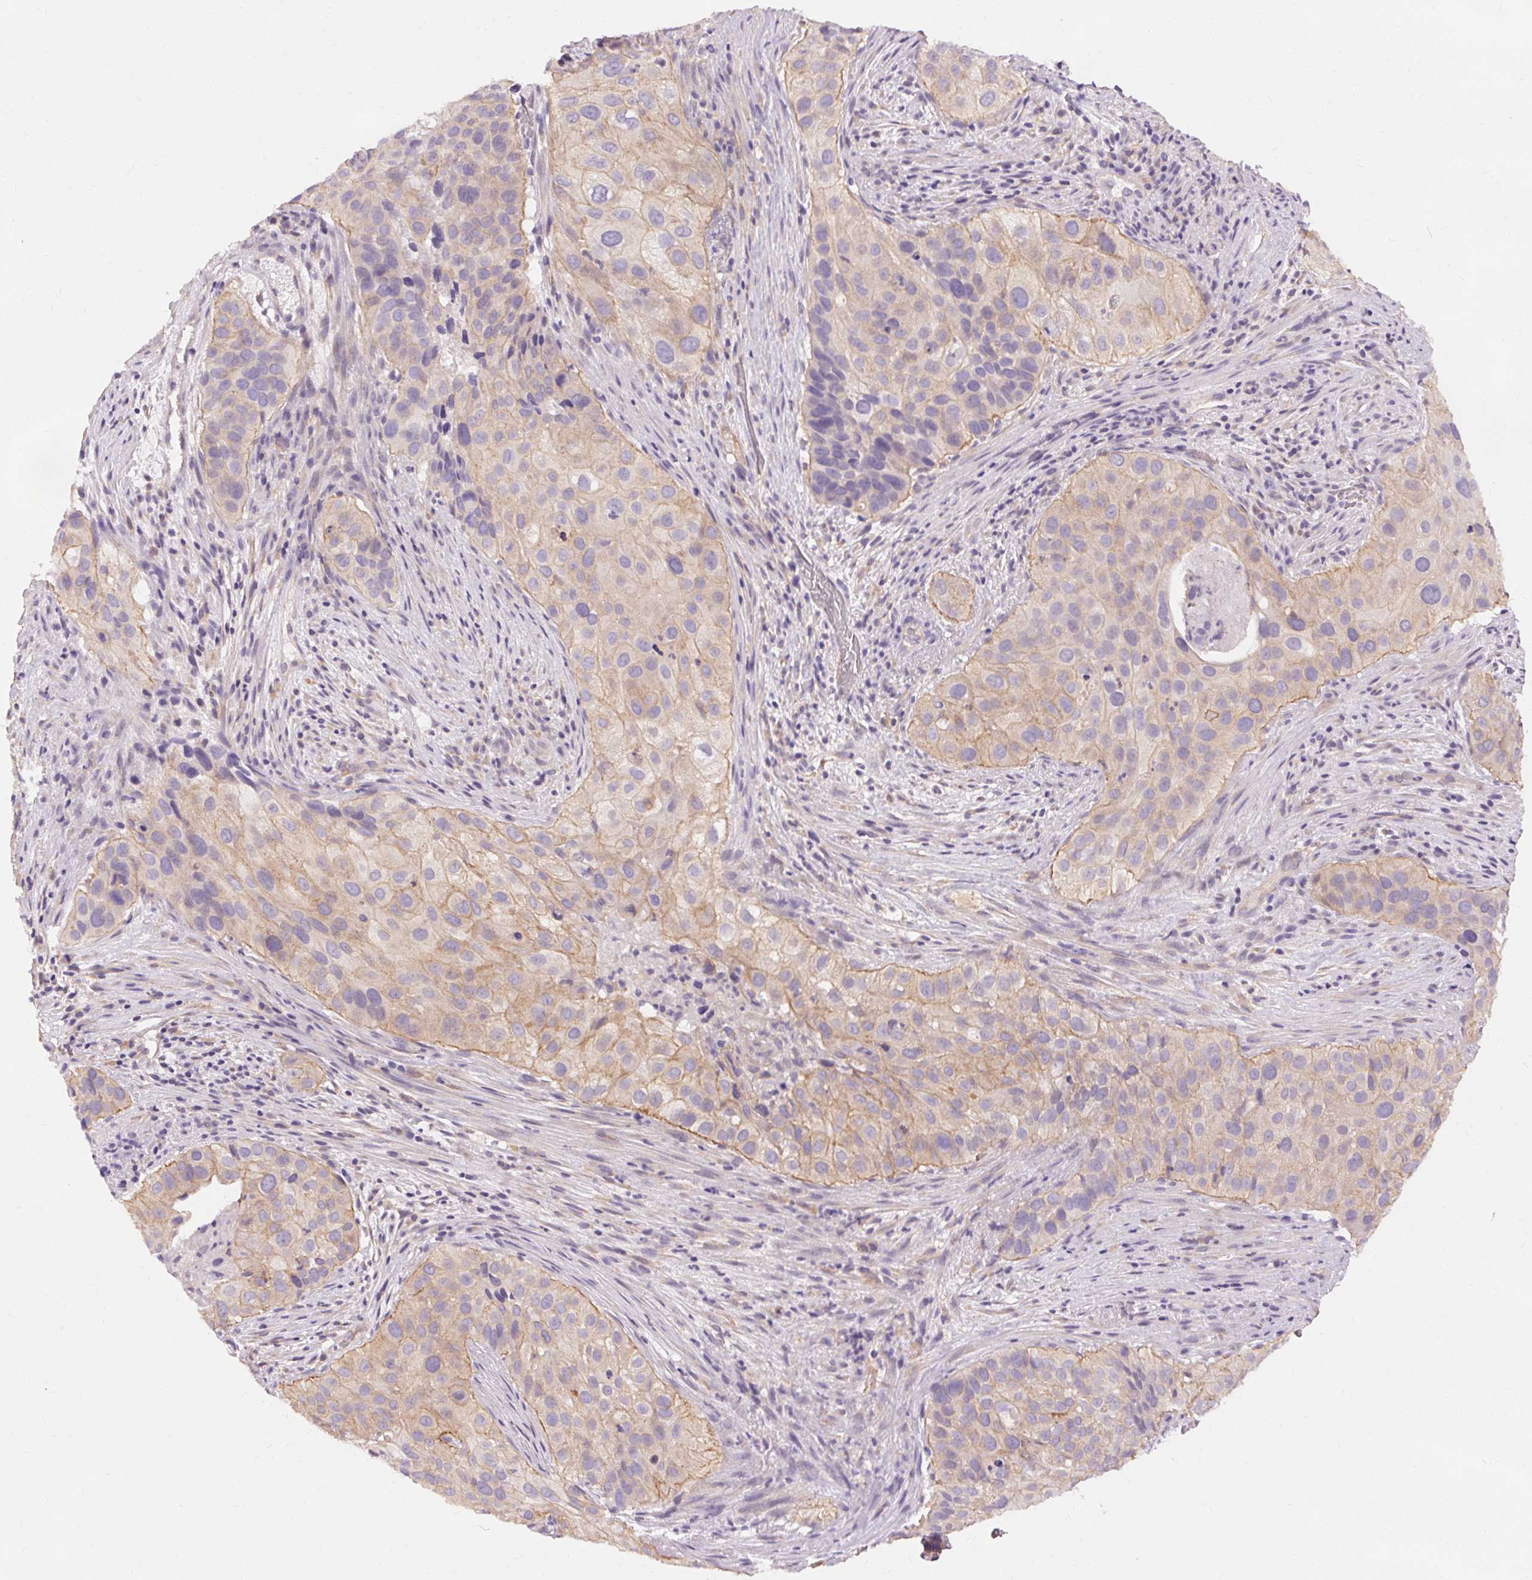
{"staining": {"intensity": "weak", "quantity": "25%-75%", "location": "cytoplasmic/membranous"}, "tissue": "cervical cancer", "cell_type": "Tumor cells", "image_type": "cancer", "snomed": [{"axis": "morphology", "description": "Squamous cell carcinoma, NOS"}, {"axis": "topography", "description": "Cervix"}], "caption": "Protein positivity by IHC reveals weak cytoplasmic/membranous expression in approximately 25%-75% of tumor cells in squamous cell carcinoma (cervical).", "gene": "TM6SF1", "patient": {"sex": "female", "age": 38}}